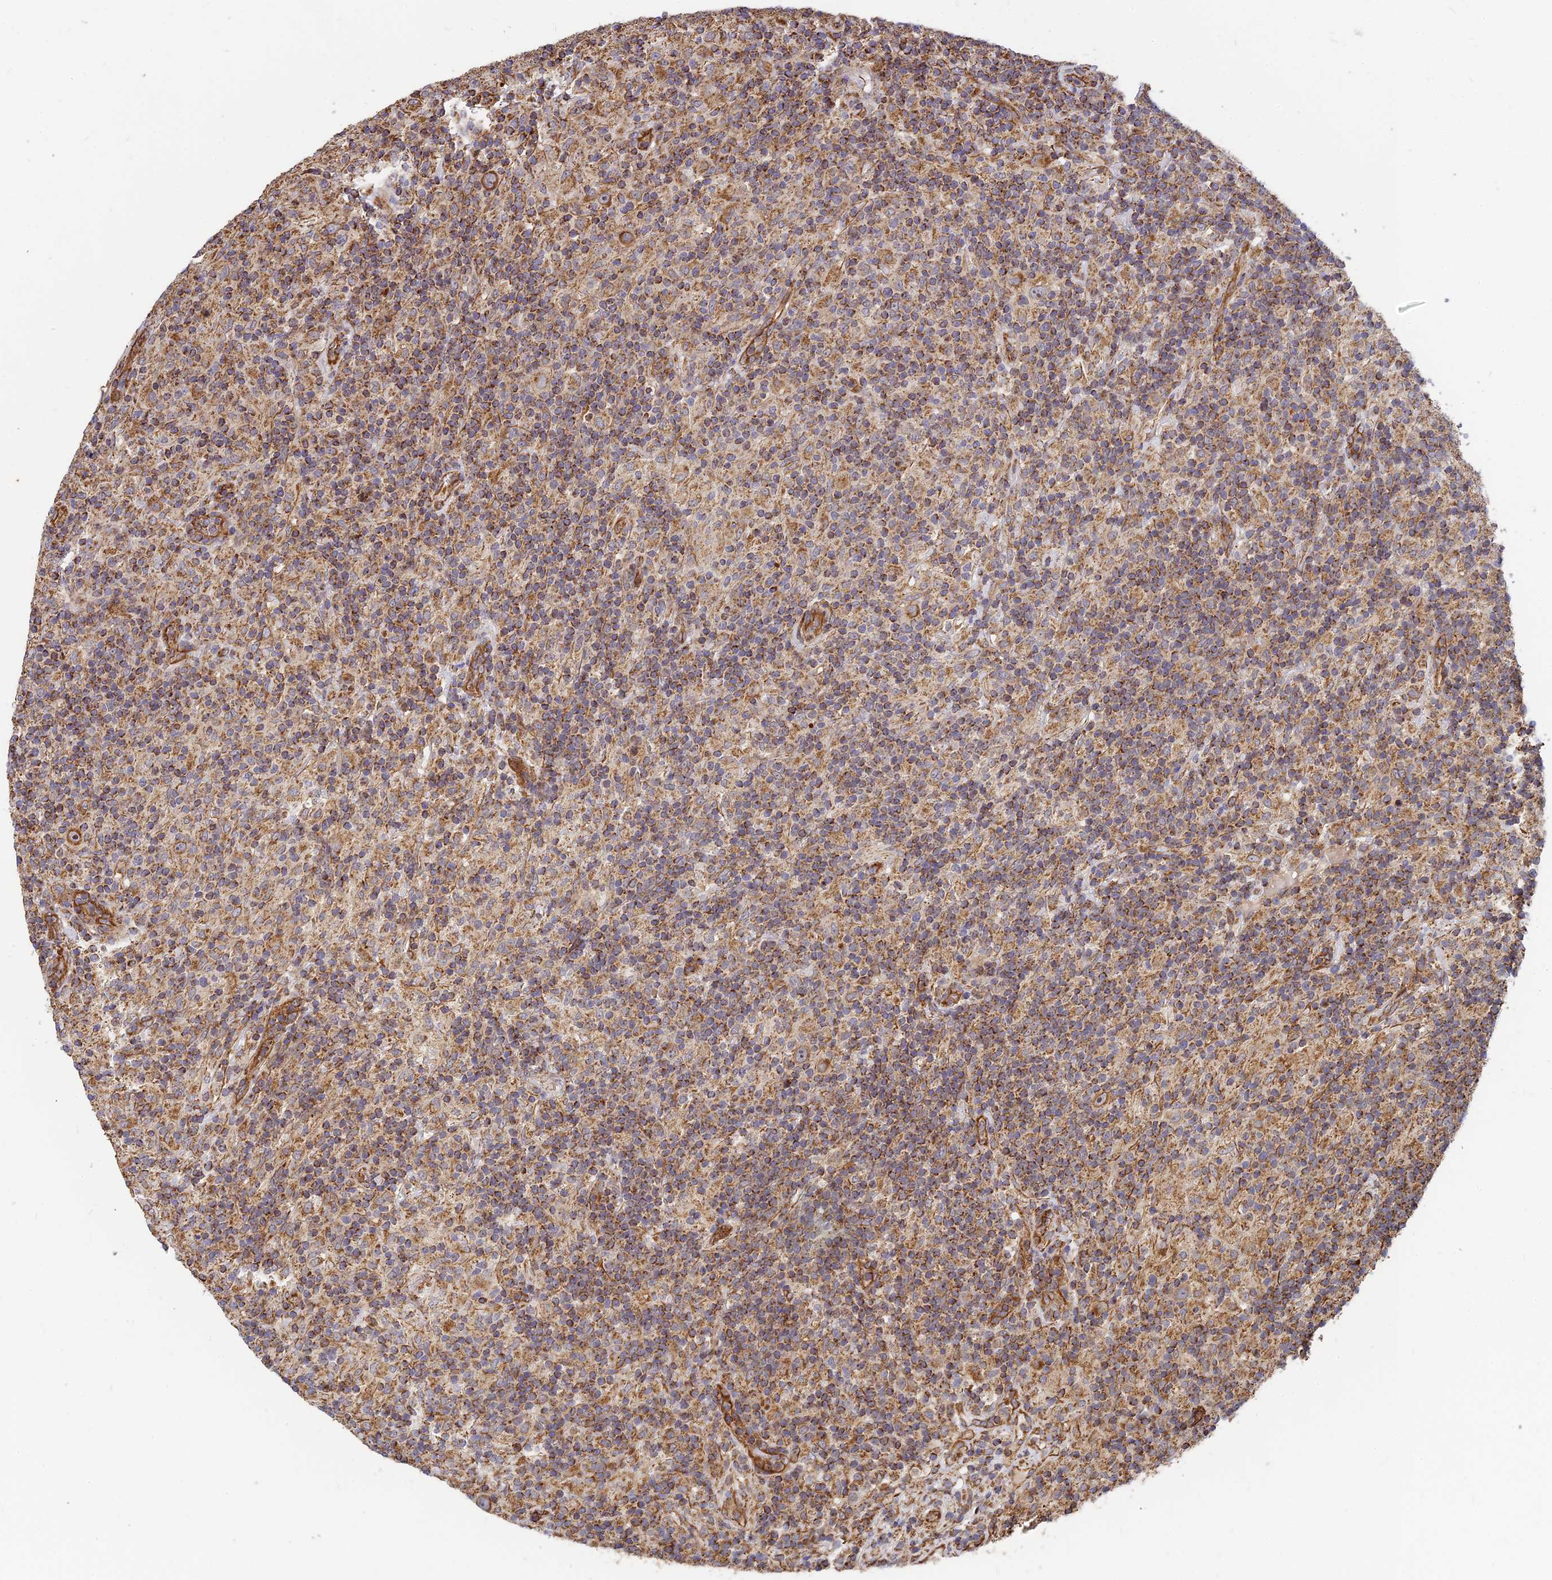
{"staining": {"intensity": "moderate", "quantity": ">75%", "location": "cytoplasmic/membranous"}, "tissue": "lymphoma", "cell_type": "Tumor cells", "image_type": "cancer", "snomed": [{"axis": "morphology", "description": "Hodgkin's disease, NOS"}, {"axis": "topography", "description": "Lymph node"}], "caption": "Immunohistochemistry (IHC) (DAB (3,3'-diaminobenzidine)) staining of lymphoma shows moderate cytoplasmic/membranous protein positivity in about >75% of tumor cells.", "gene": "DSTYK", "patient": {"sex": "male", "age": 70}}